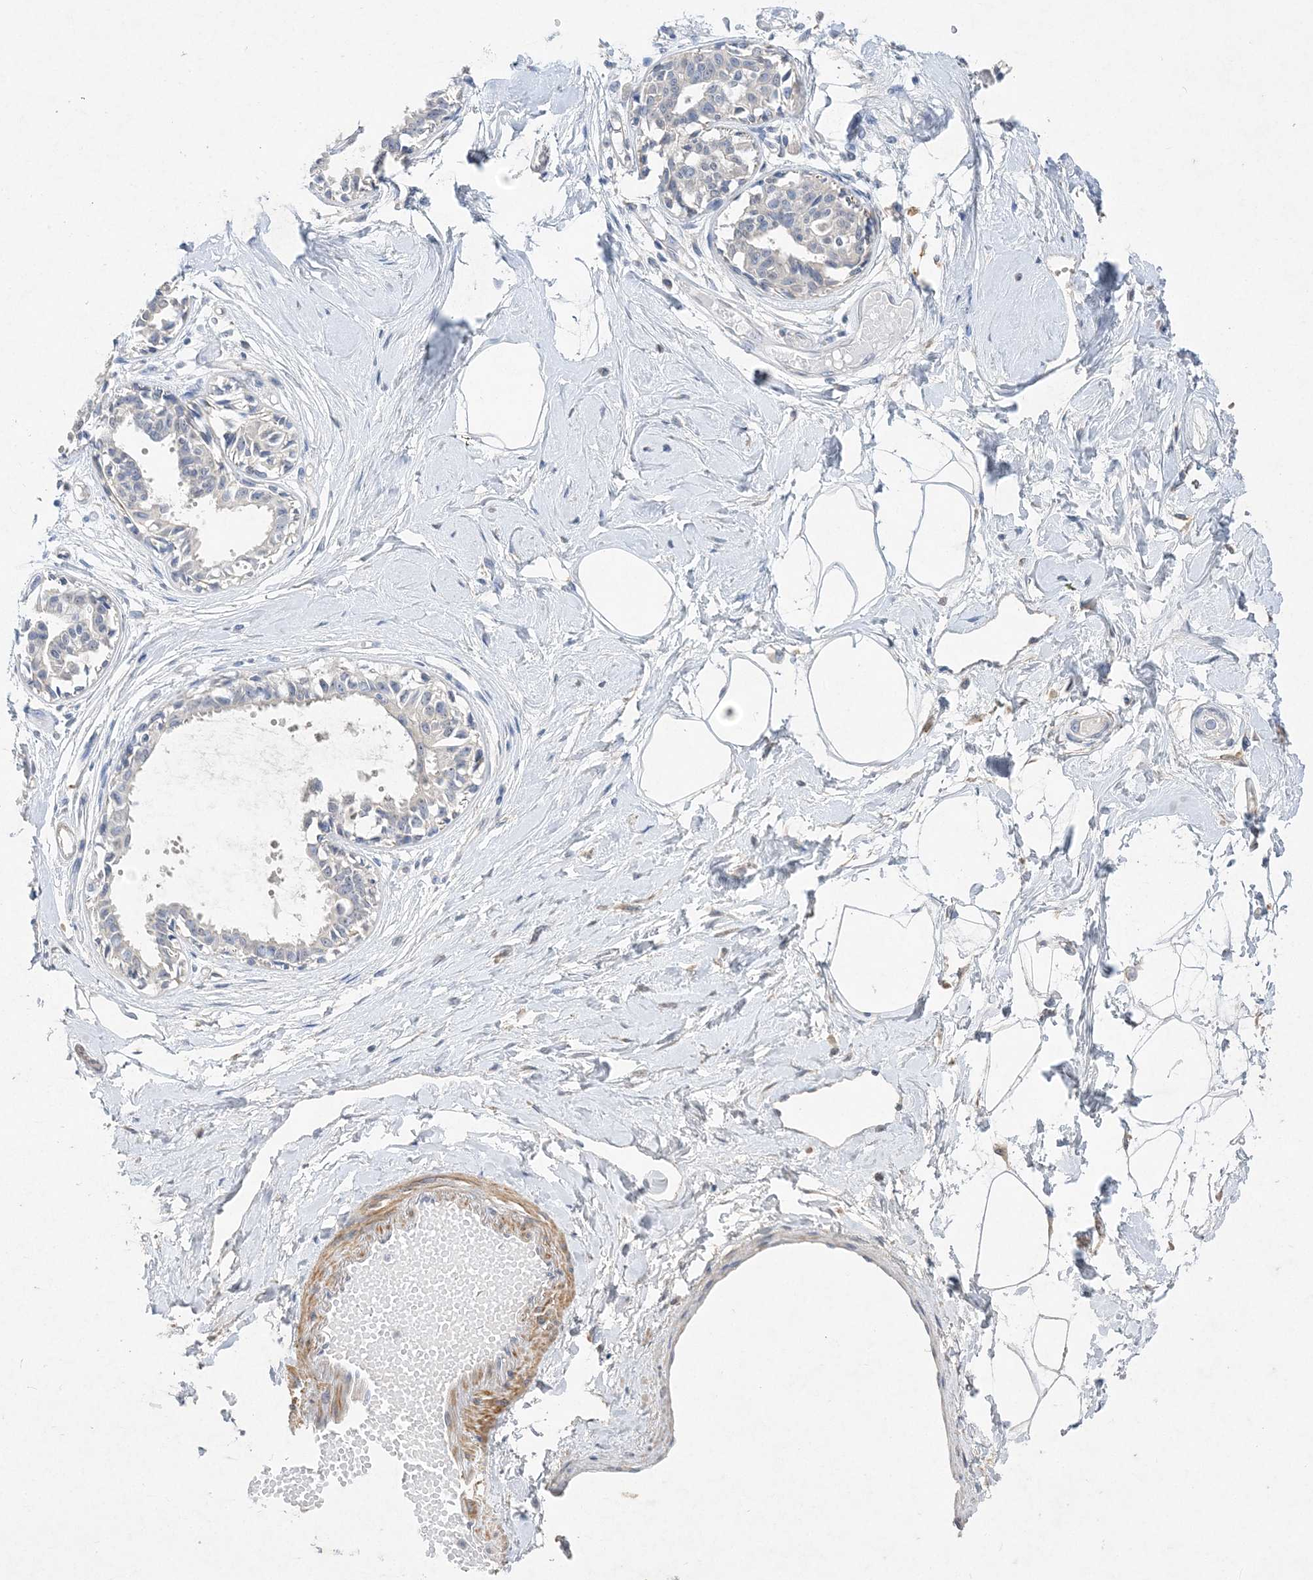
{"staining": {"intensity": "negative", "quantity": "none", "location": "none"}, "tissue": "breast", "cell_type": "Adipocytes", "image_type": "normal", "snomed": [{"axis": "morphology", "description": "Normal tissue, NOS"}, {"axis": "topography", "description": "Breast"}], "caption": "A high-resolution histopathology image shows immunohistochemistry staining of unremarkable breast, which demonstrates no significant expression in adipocytes.", "gene": "C11orf58", "patient": {"sex": "female", "age": 45}}